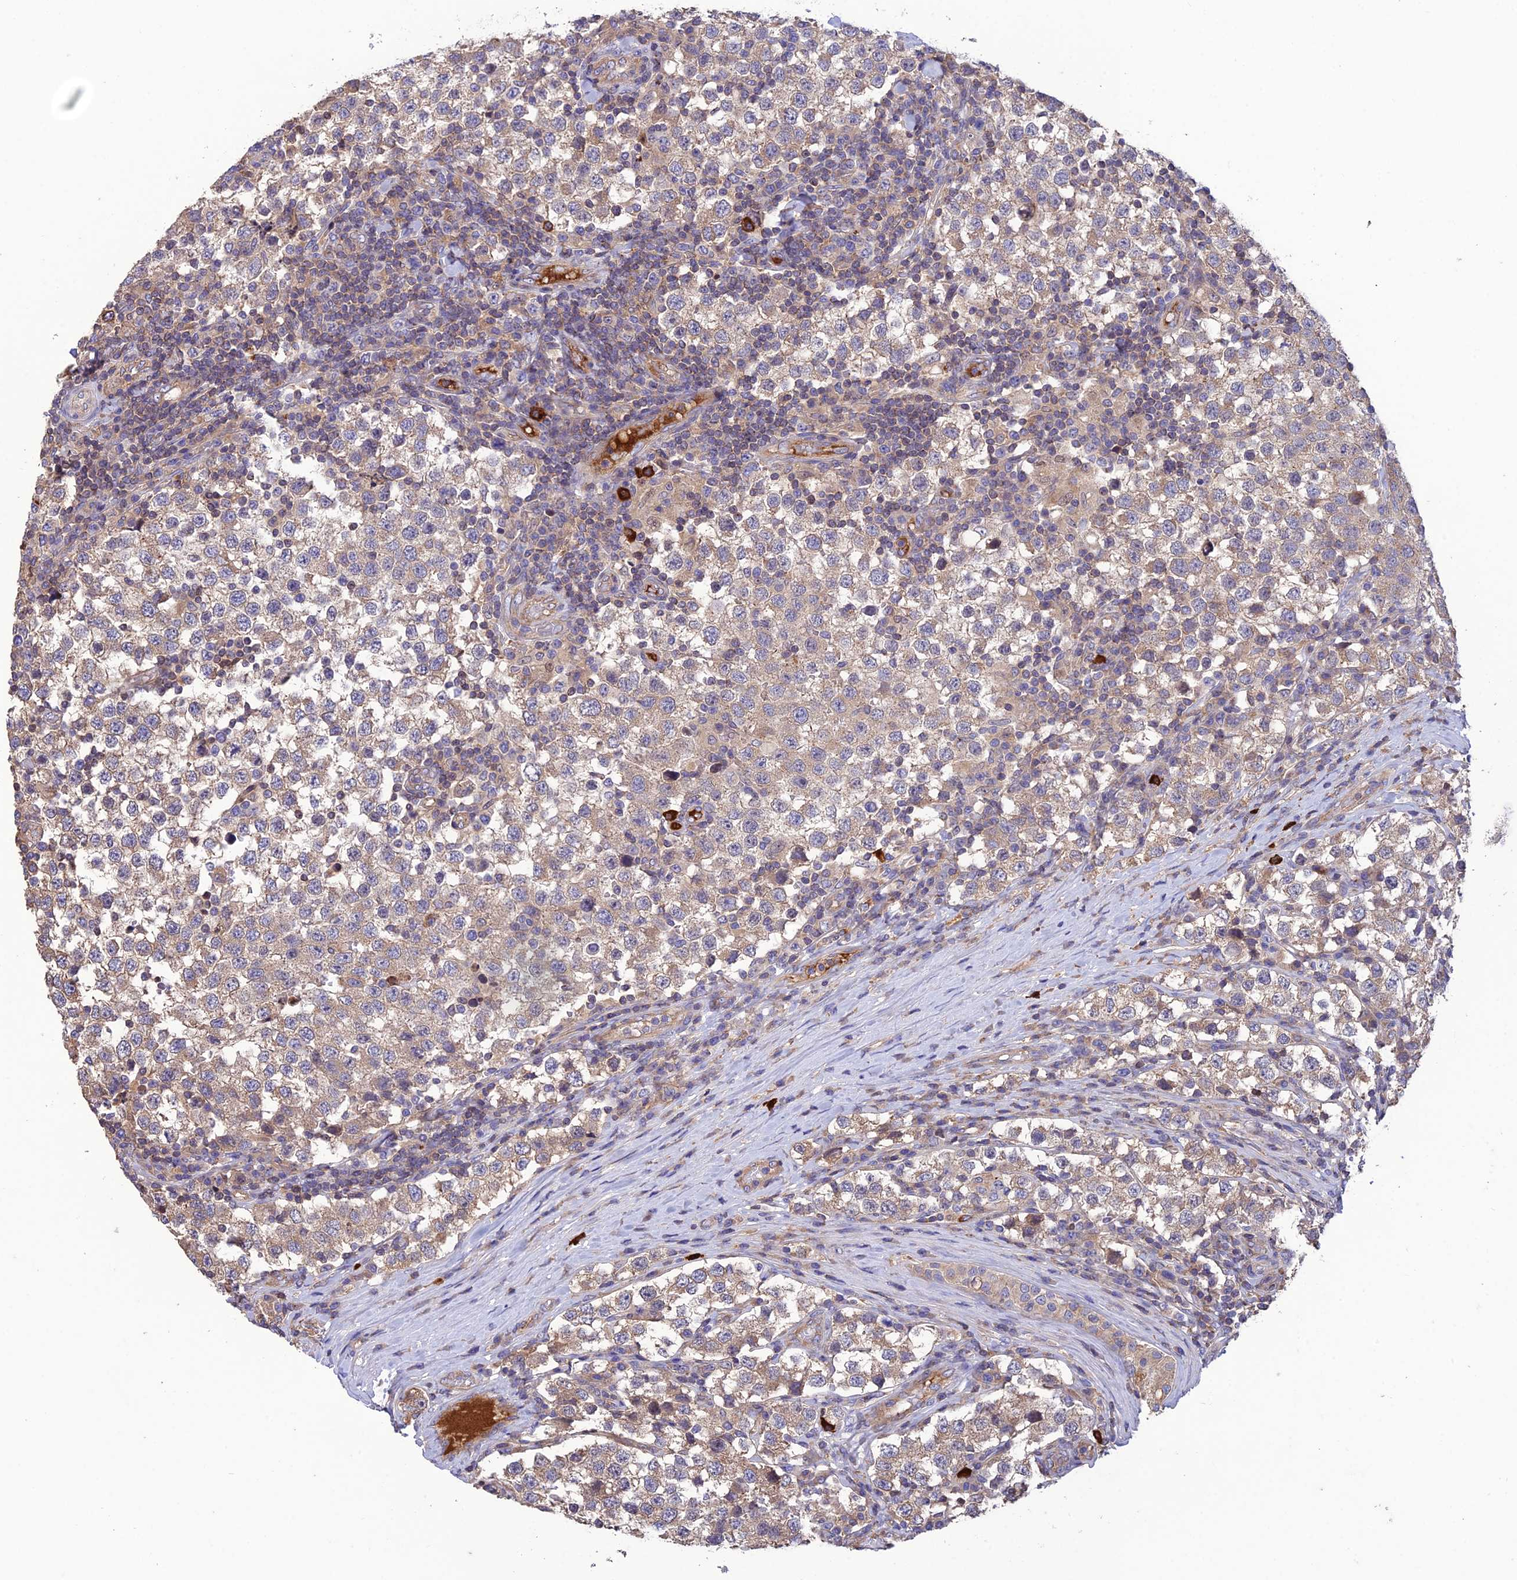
{"staining": {"intensity": "weak", "quantity": ">75%", "location": "cytoplasmic/membranous"}, "tissue": "testis cancer", "cell_type": "Tumor cells", "image_type": "cancer", "snomed": [{"axis": "morphology", "description": "Seminoma, NOS"}, {"axis": "topography", "description": "Testis"}], "caption": "This image displays immunohistochemistry (IHC) staining of human testis cancer (seminoma), with low weak cytoplasmic/membranous positivity in approximately >75% of tumor cells.", "gene": "MIOS", "patient": {"sex": "male", "age": 34}}